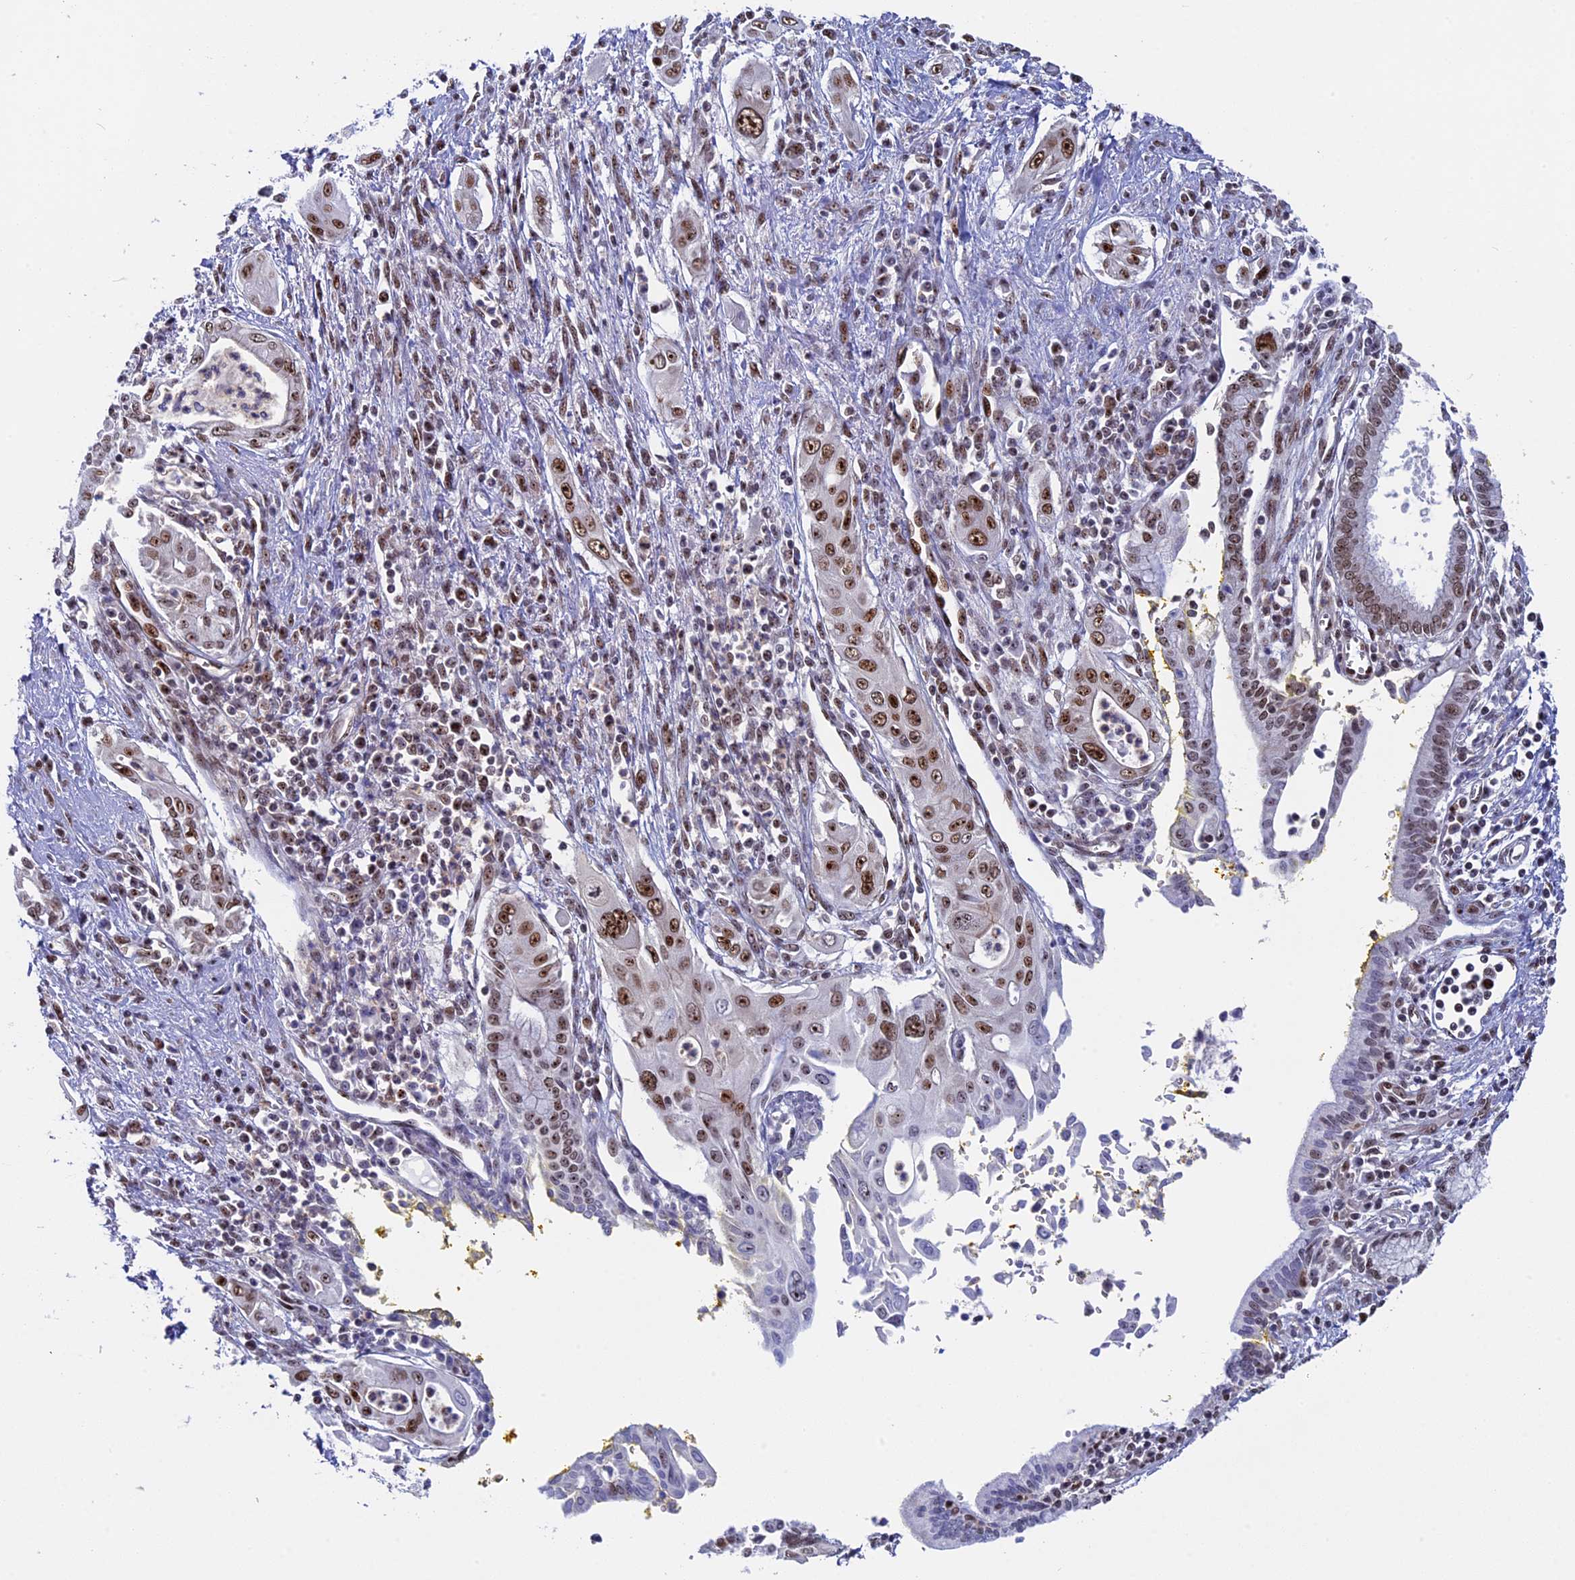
{"staining": {"intensity": "moderate", "quantity": ">75%", "location": "nuclear"}, "tissue": "pancreatic cancer", "cell_type": "Tumor cells", "image_type": "cancer", "snomed": [{"axis": "morphology", "description": "Adenocarcinoma, NOS"}, {"axis": "topography", "description": "Pancreas"}], "caption": "Moderate nuclear positivity for a protein is identified in approximately >75% of tumor cells of pancreatic cancer using immunohistochemistry (IHC).", "gene": "CCDC86", "patient": {"sex": "male", "age": 58}}